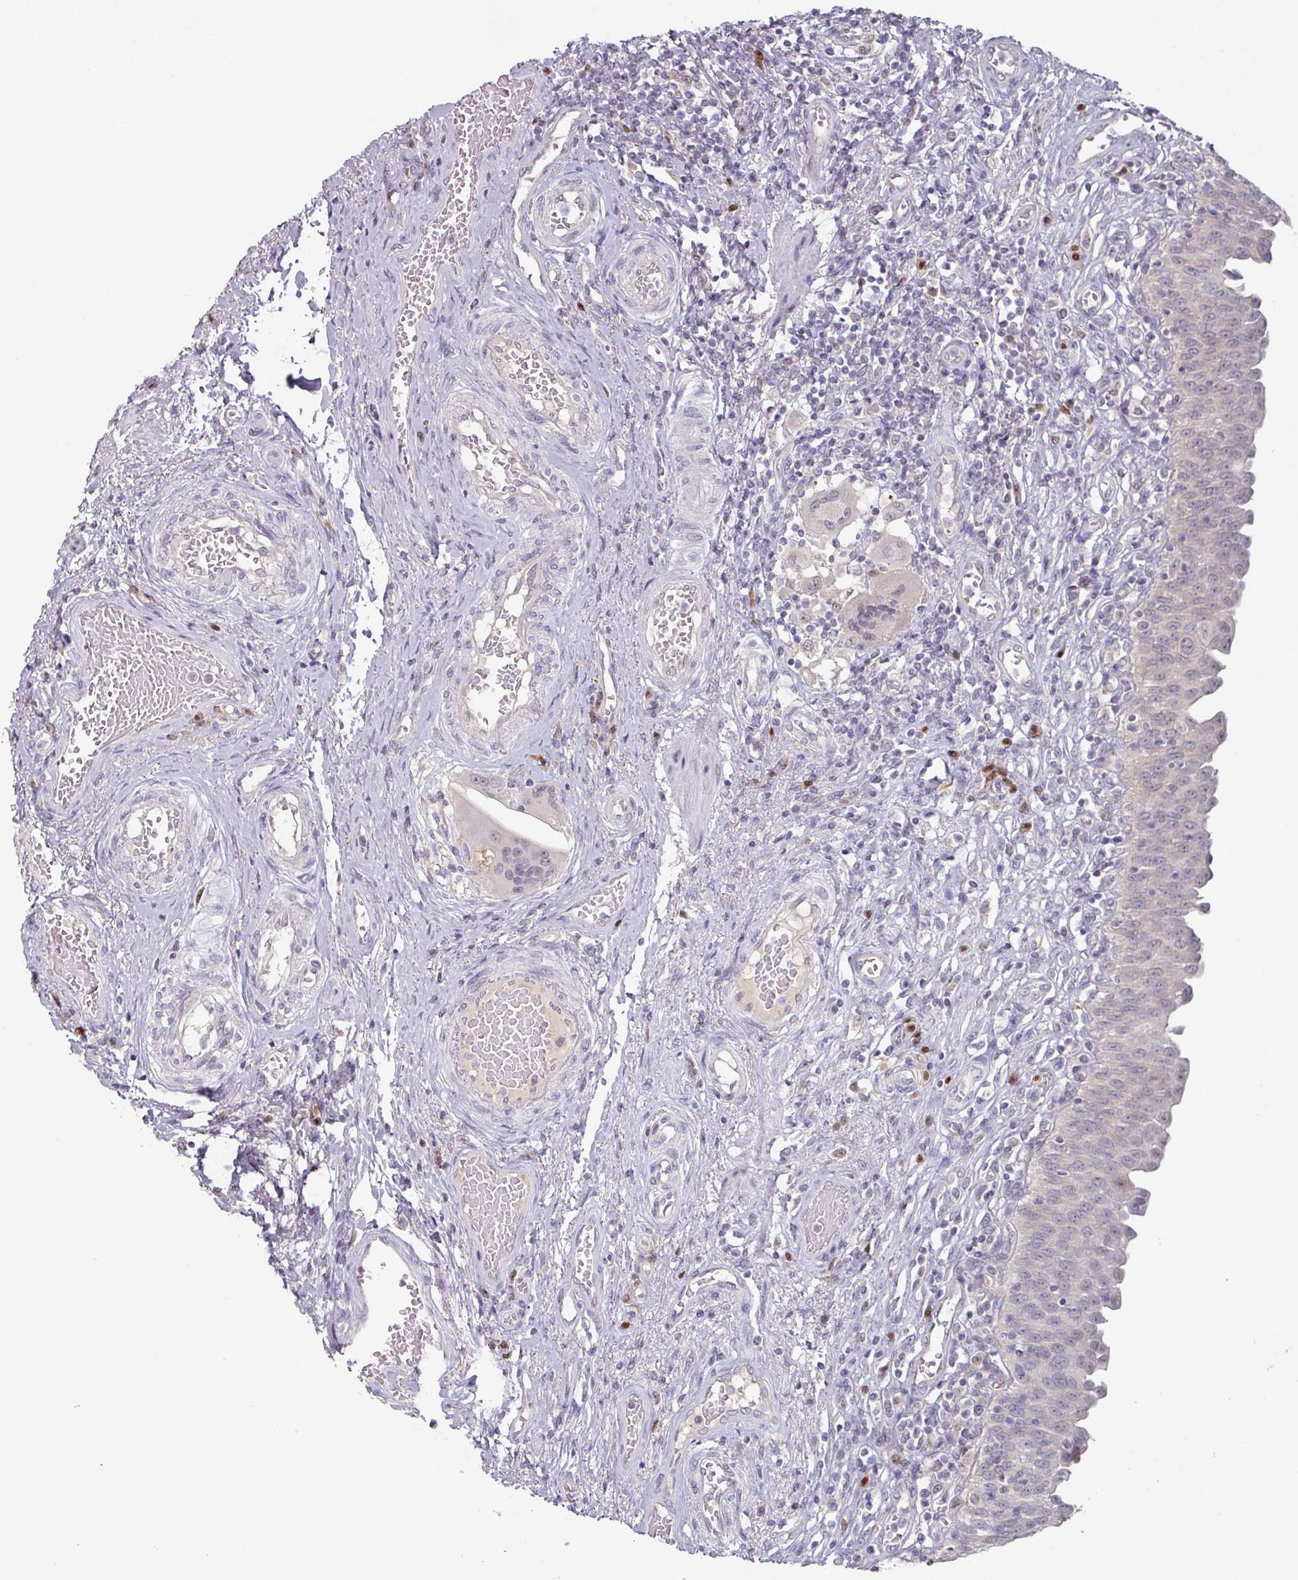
{"staining": {"intensity": "moderate", "quantity": "<25%", "location": "nuclear"}, "tissue": "urinary bladder", "cell_type": "Urothelial cells", "image_type": "normal", "snomed": [{"axis": "morphology", "description": "Normal tissue, NOS"}, {"axis": "topography", "description": "Urinary bladder"}], "caption": "This image displays normal urinary bladder stained with immunohistochemistry (IHC) to label a protein in brown. The nuclear of urothelial cells show moderate positivity for the protein. Nuclei are counter-stained blue.", "gene": "ZBTB6", "patient": {"sex": "male", "age": 71}}